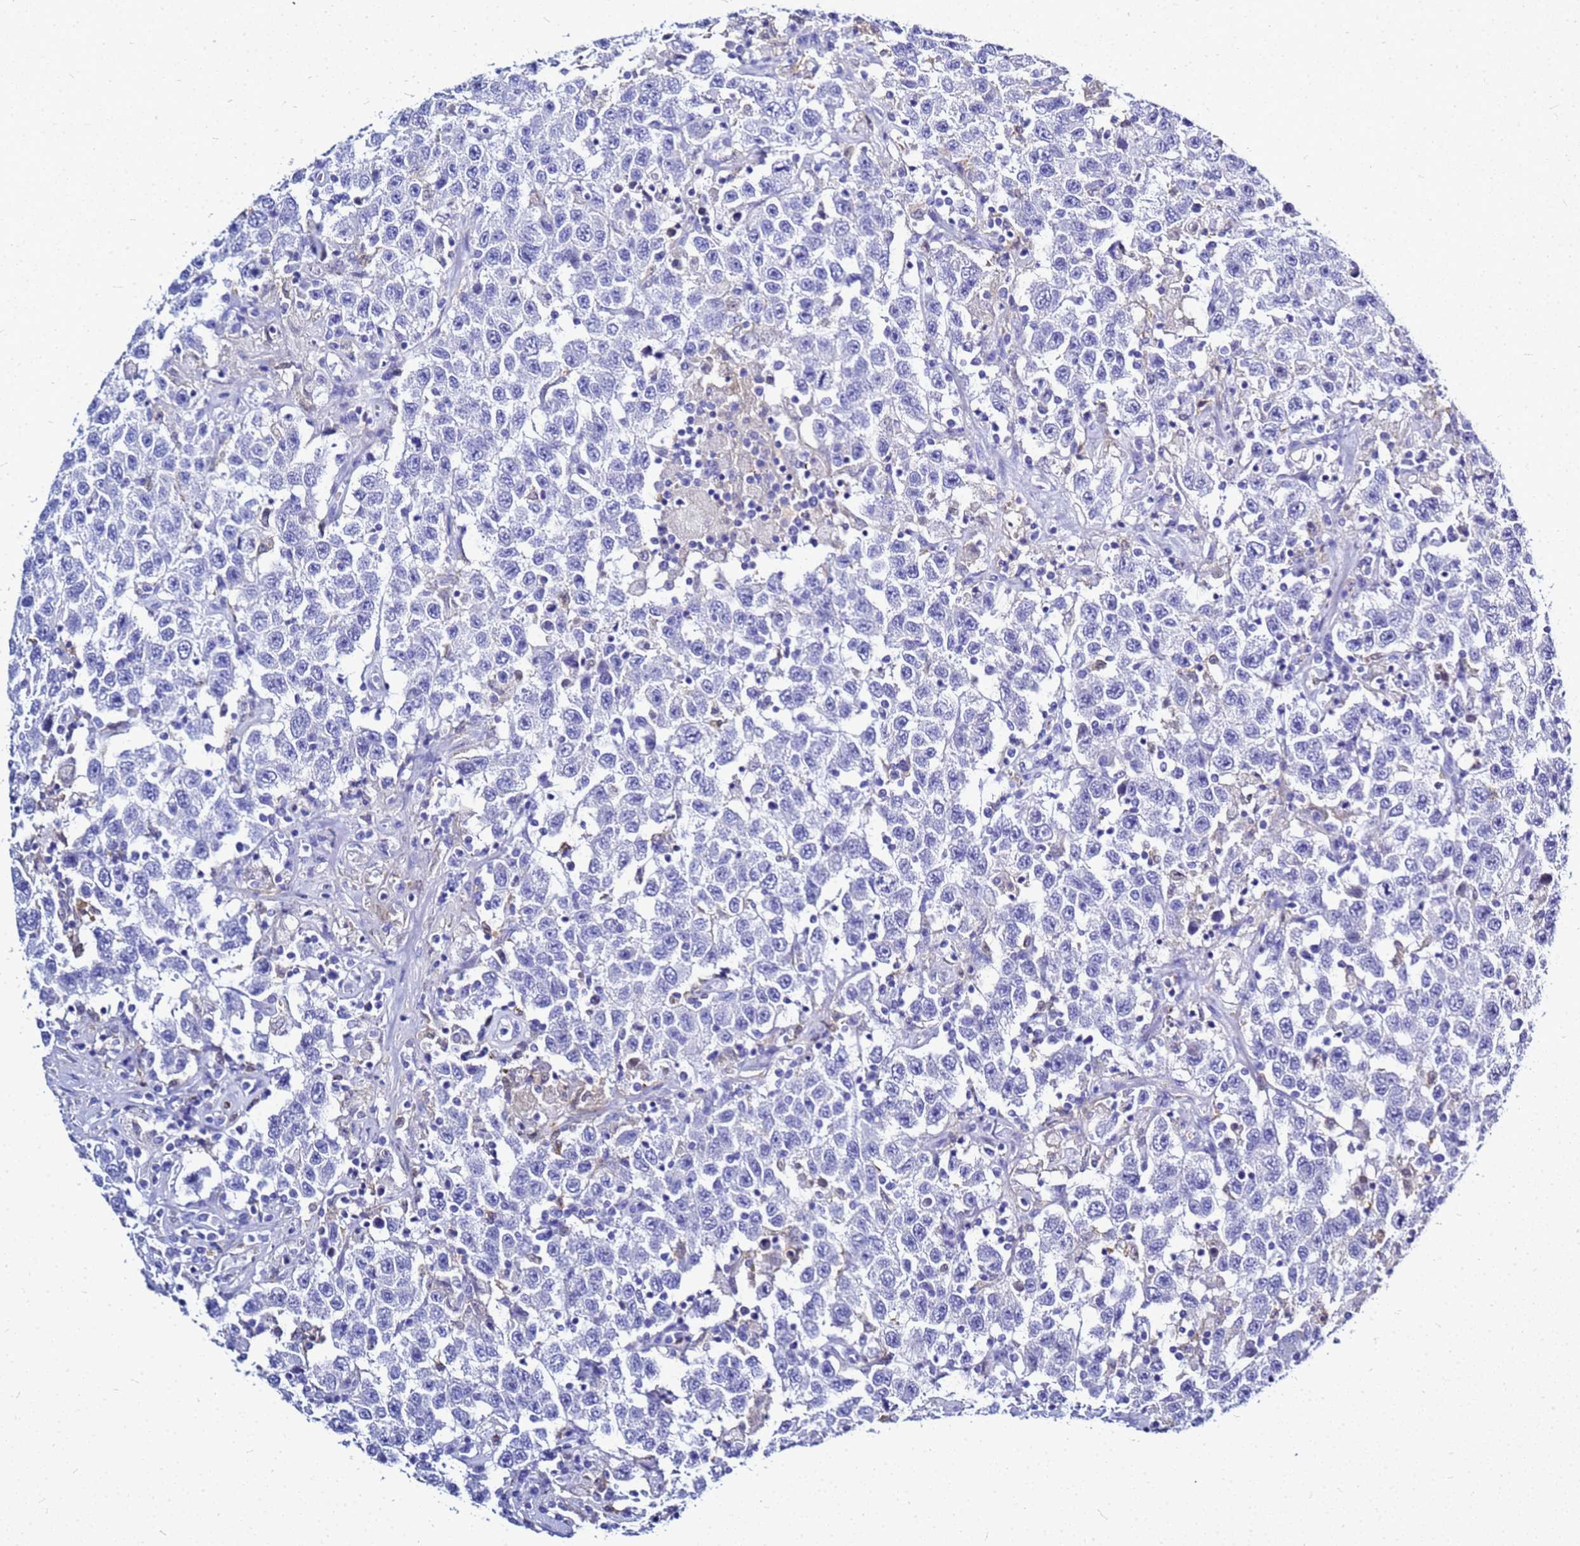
{"staining": {"intensity": "negative", "quantity": "none", "location": "none"}, "tissue": "testis cancer", "cell_type": "Tumor cells", "image_type": "cancer", "snomed": [{"axis": "morphology", "description": "Seminoma, NOS"}, {"axis": "topography", "description": "Testis"}], "caption": "An IHC image of testis seminoma is shown. There is no staining in tumor cells of testis seminoma. (DAB IHC, high magnification).", "gene": "CSTA", "patient": {"sex": "male", "age": 41}}